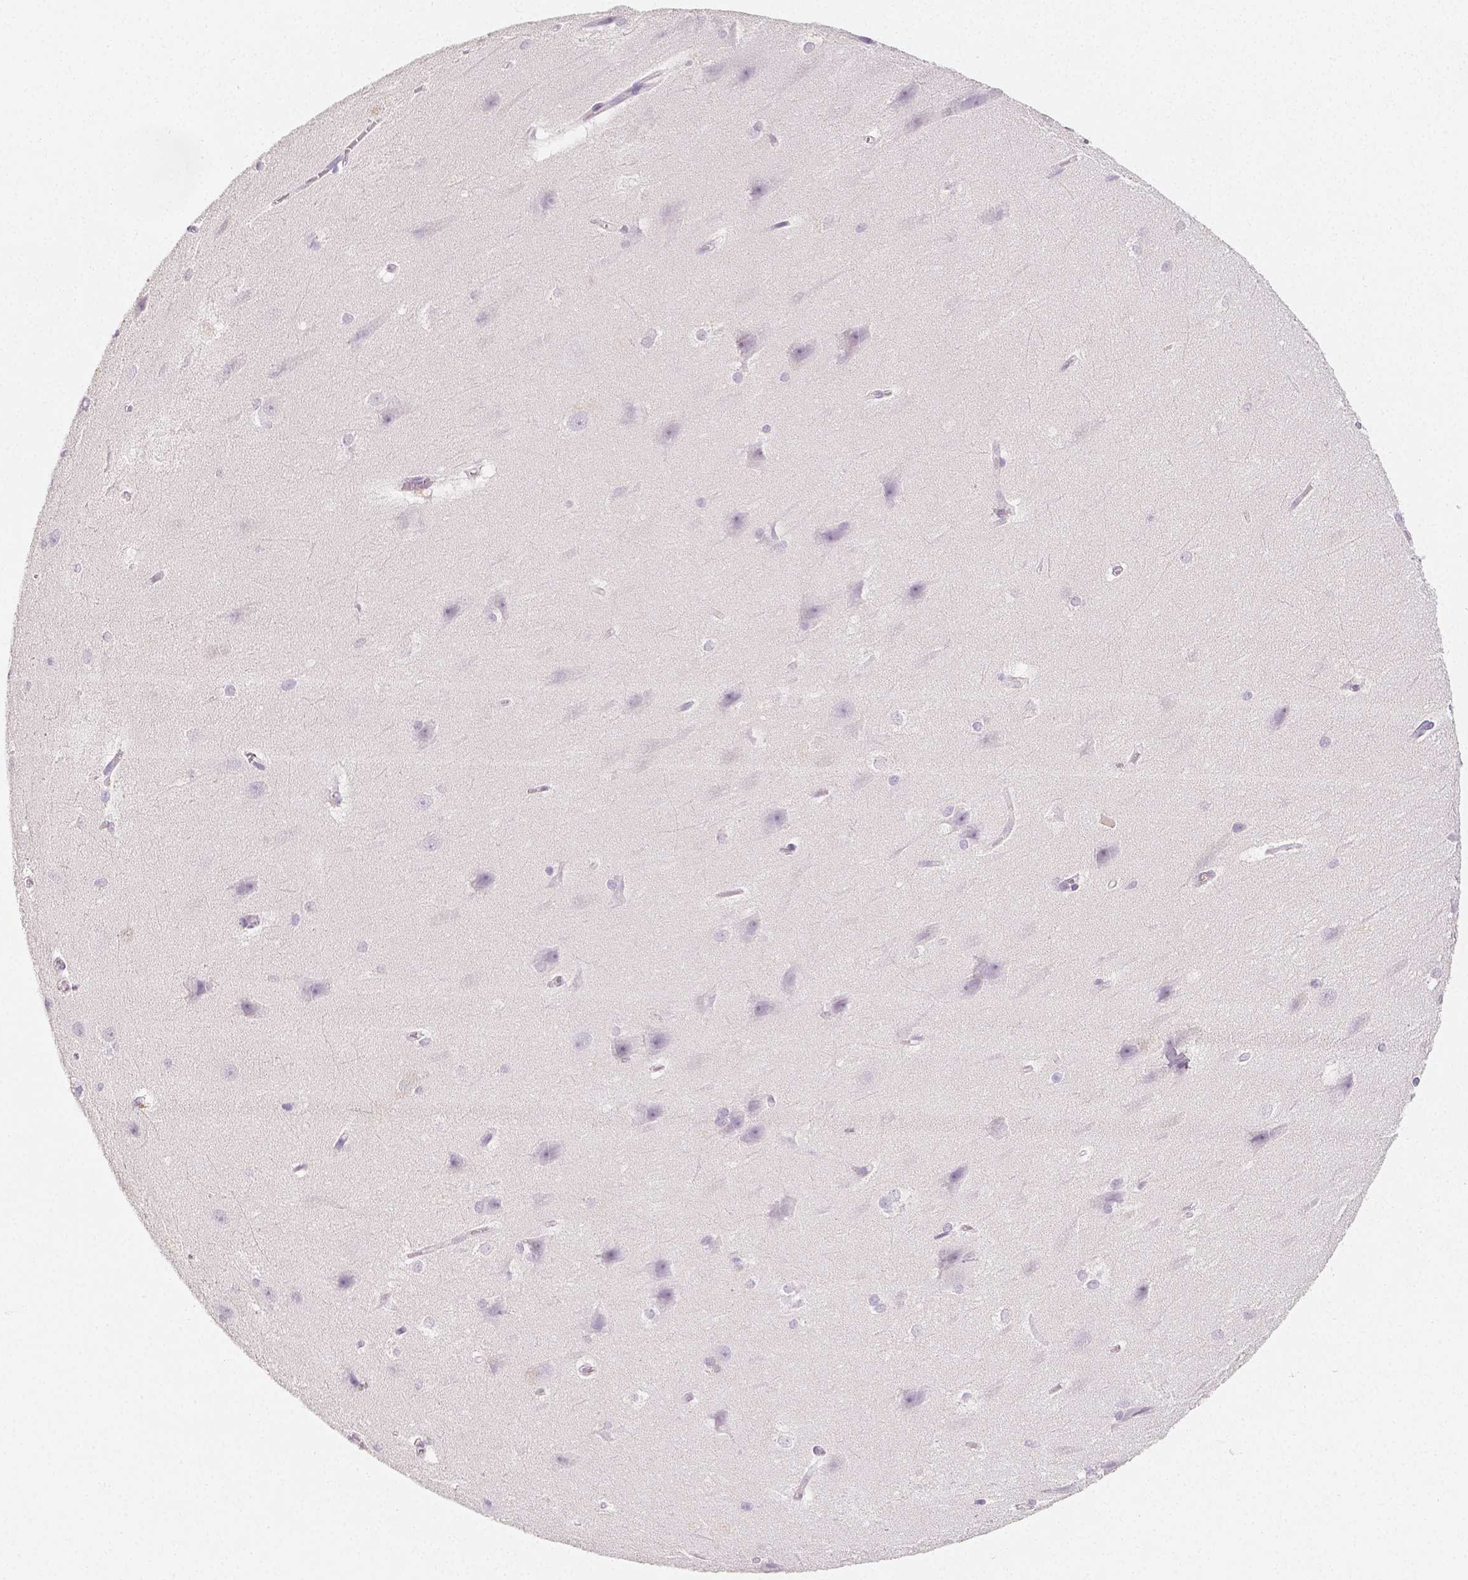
{"staining": {"intensity": "negative", "quantity": "none", "location": "none"}, "tissue": "hippocampus", "cell_type": "Glial cells", "image_type": "normal", "snomed": [{"axis": "morphology", "description": "Normal tissue, NOS"}, {"axis": "topography", "description": "Cerebral cortex"}, {"axis": "topography", "description": "Hippocampus"}], "caption": "This is a micrograph of immunohistochemistry (IHC) staining of normal hippocampus, which shows no expression in glial cells. (DAB (3,3'-diaminobenzidine) IHC, high magnification).", "gene": "HNF1B", "patient": {"sex": "female", "age": 19}}